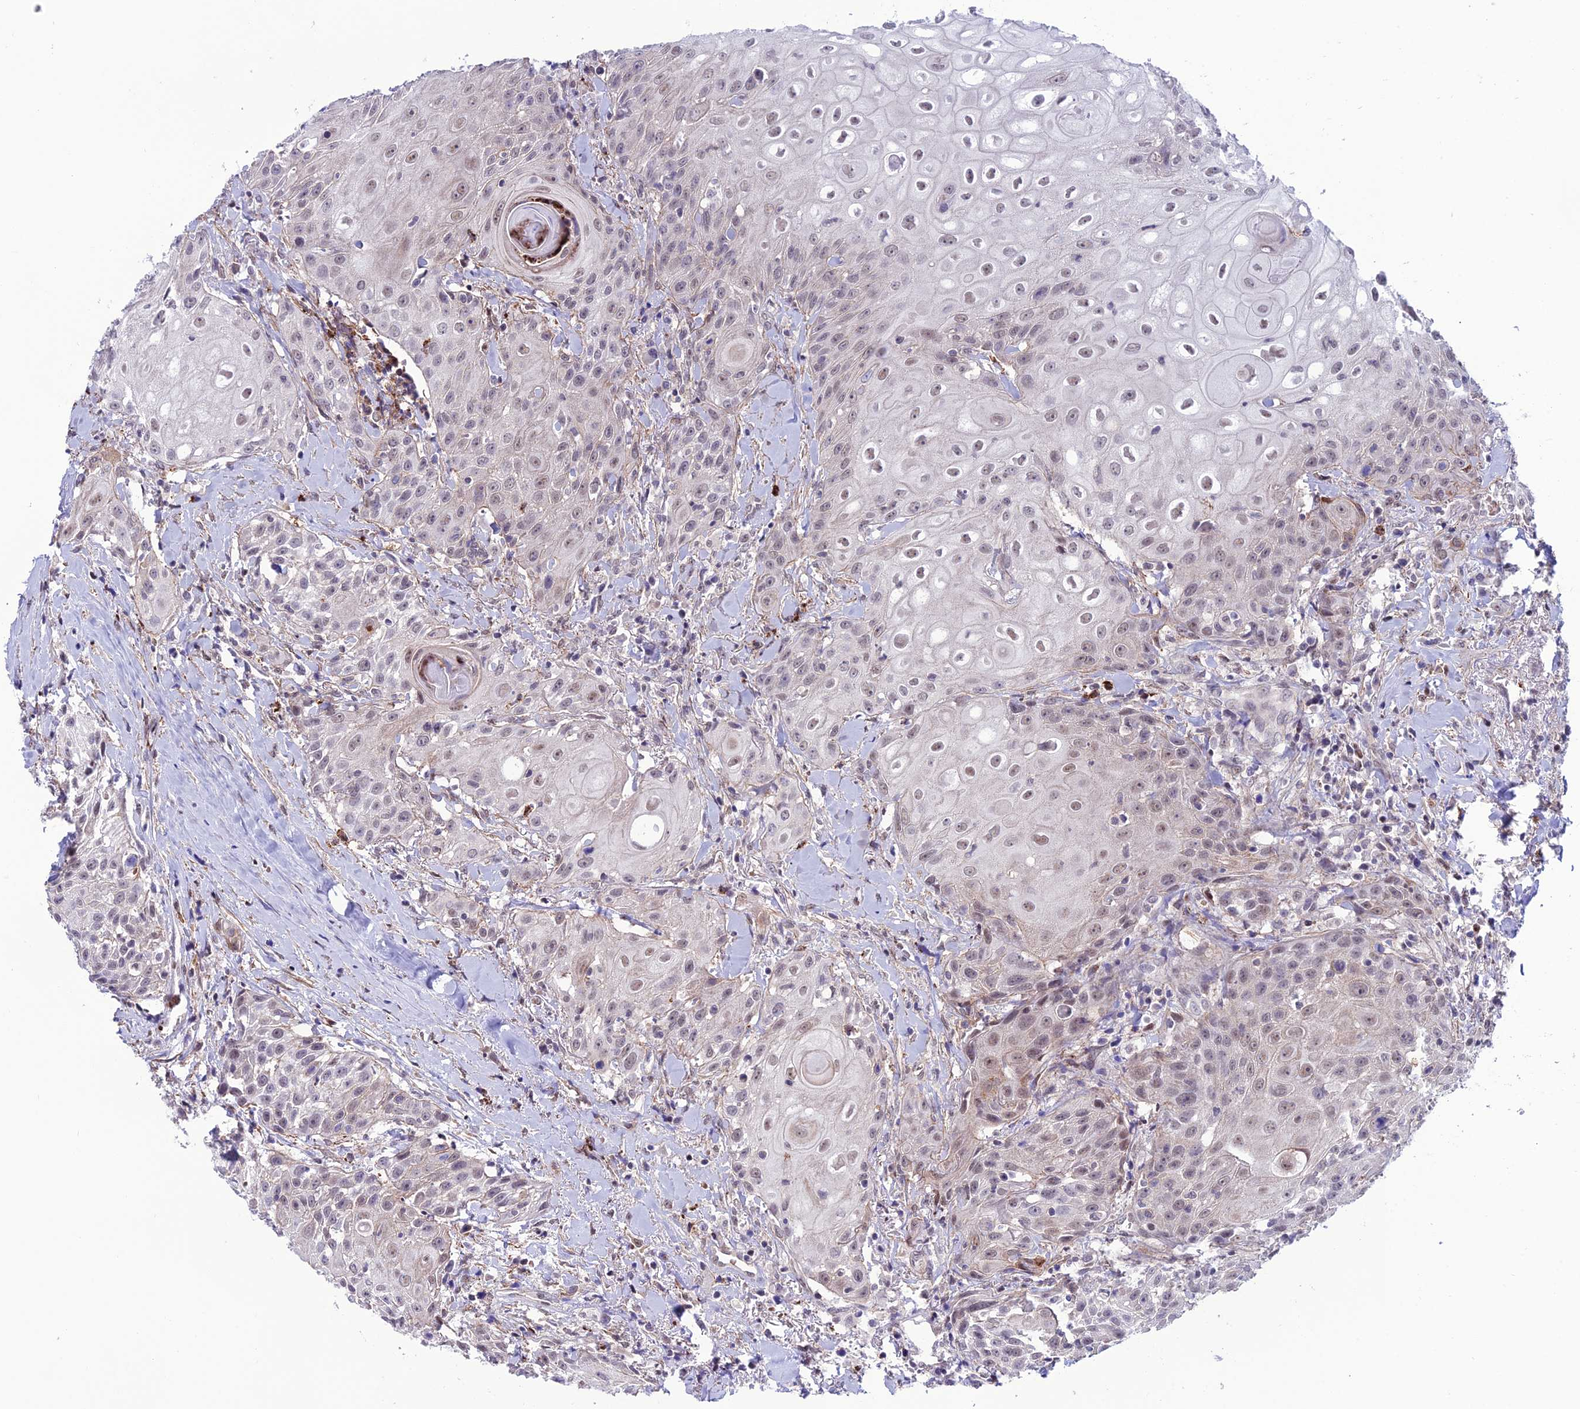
{"staining": {"intensity": "weak", "quantity": "25%-75%", "location": "nuclear"}, "tissue": "head and neck cancer", "cell_type": "Tumor cells", "image_type": "cancer", "snomed": [{"axis": "morphology", "description": "Squamous cell carcinoma, NOS"}, {"axis": "topography", "description": "Oral tissue"}, {"axis": "topography", "description": "Head-Neck"}], "caption": "Weak nuclear staining for a protein is seen in approximately 25%-75% of tumor cells of head and neck cancer using IHC.", "gene": "COL6A6", "patient": {"sex": "female", "age": 82}}